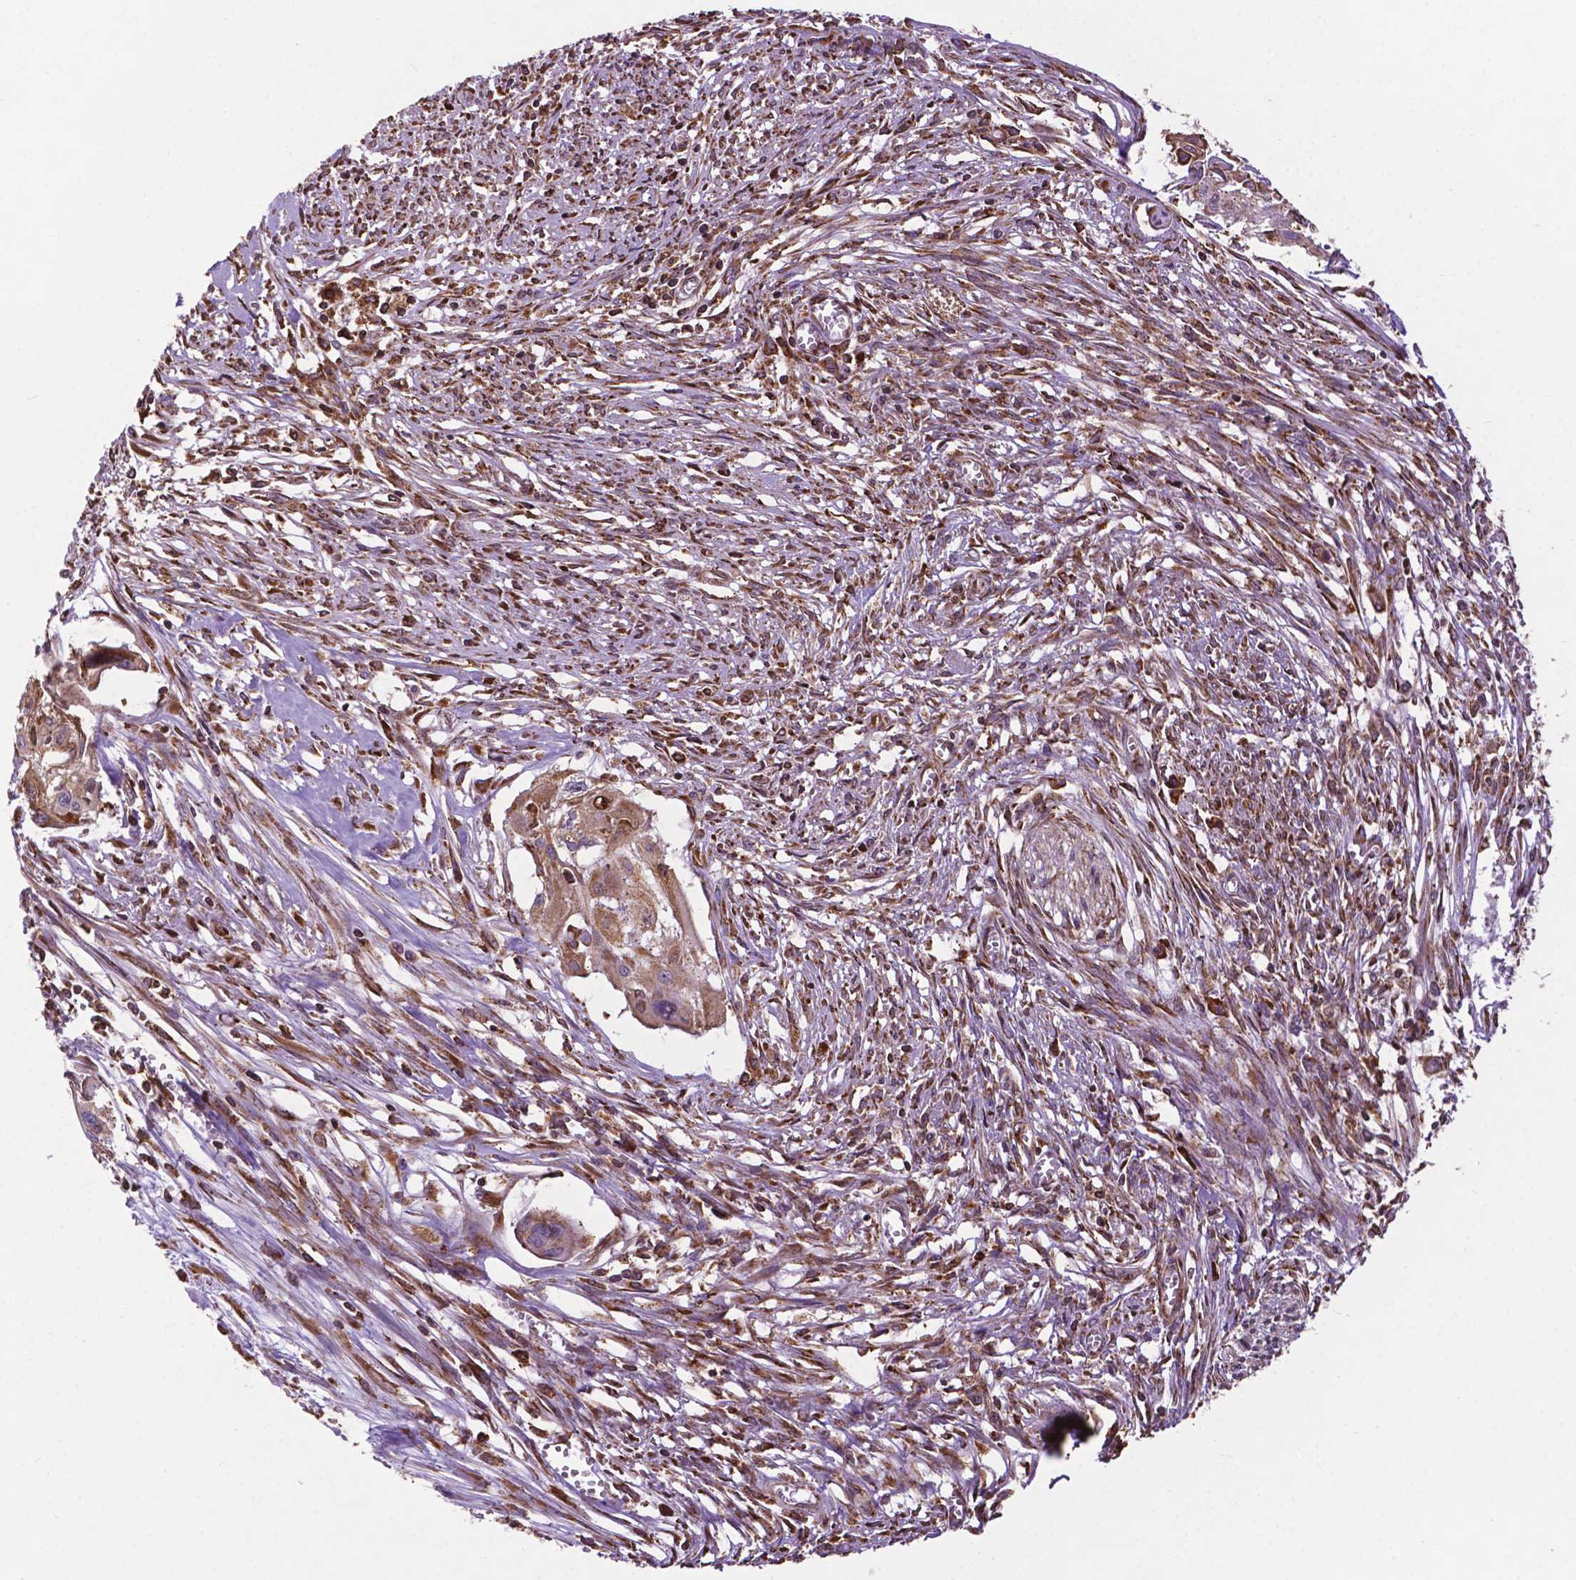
{"staining": {"intensity": "weak", "quantity": ">75%", "location": "cytoplasmic/membranous"}, "tissue": "cervical cancer", "cell_type": "Tumor cells", "image_type": "cancer", "snomed": [{"axis": "morphology", "description": "Squamous cell carcinoma, NOS"}, {"axis": "topography", "description": "Cervix"}], "caption": "Immunohistochemical staining of cervical squamous cell carcinoma reveals low levels of weak cytoplasmic/membranous protein positivity in about >75% of tumor cells. Using DAB (3,3'-diaminobenzidine) (brown) and hematoxylin (blue) stains, captured at high magnification using brightfield microscopy.", "gene": "GANAB", "patient": {"sex": "female", "age": 49}}